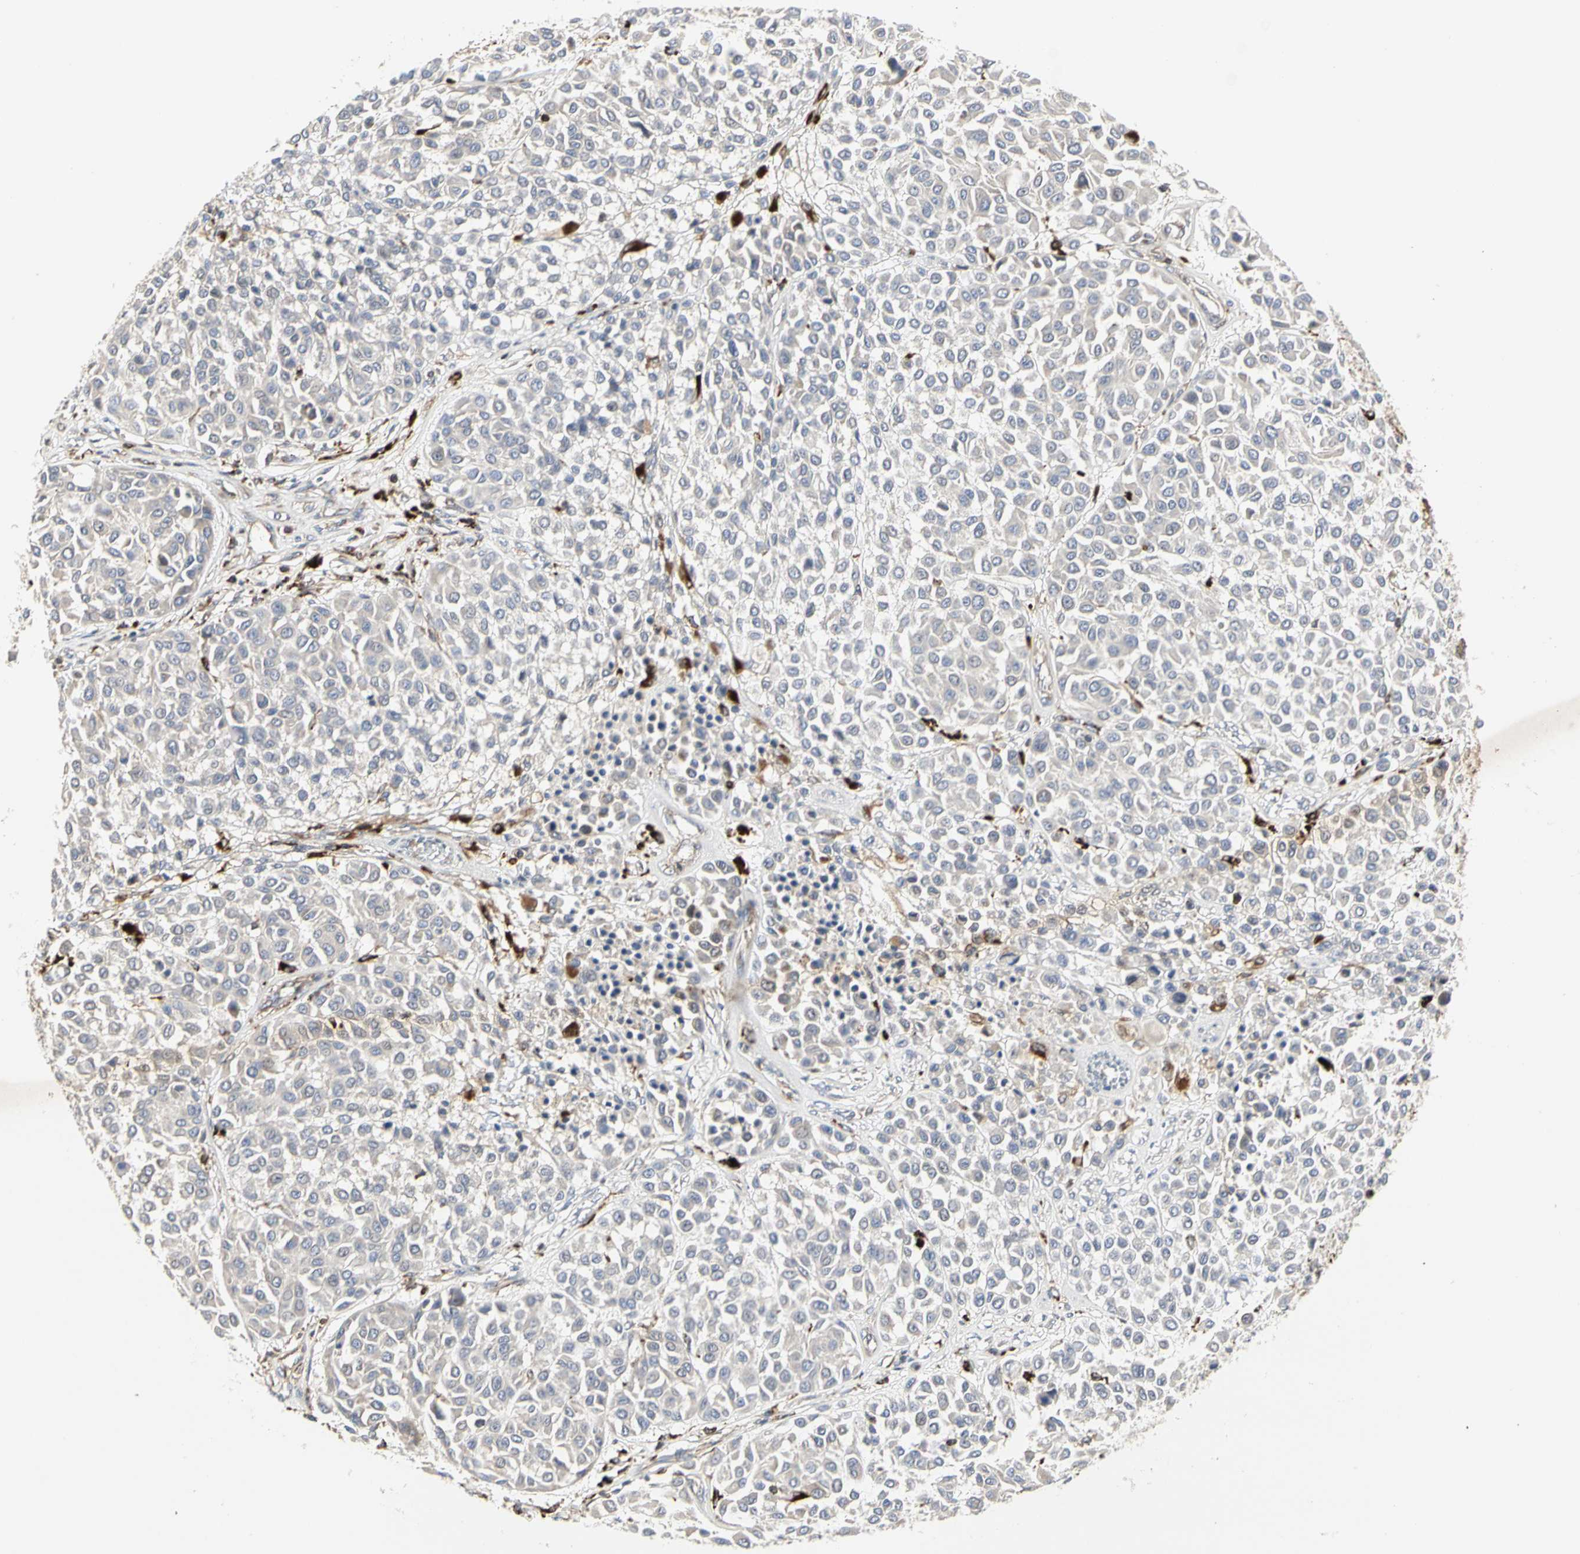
{"staining": {"intensity": "weak", "quantity": "<25%", "location": "cytoplasmic/membranous"}, "tissue": "melanoma", "cell_type": "Tumor cells", "image_type": "cancer", "snomed": [{"axis": "morphology", "description": "Malignant melanoma, Metastatic site"}, {"axis": "topography", "description": "Soft tissue"}], "caption": "Immunohistochemistry histopathology image of human malignant melanoma (metastatic site) stained for a protein (brown), which exhibits no positivity in tumor cells.", "gene": "NAPG", "patient": {"sex": "male", "age": 41}}